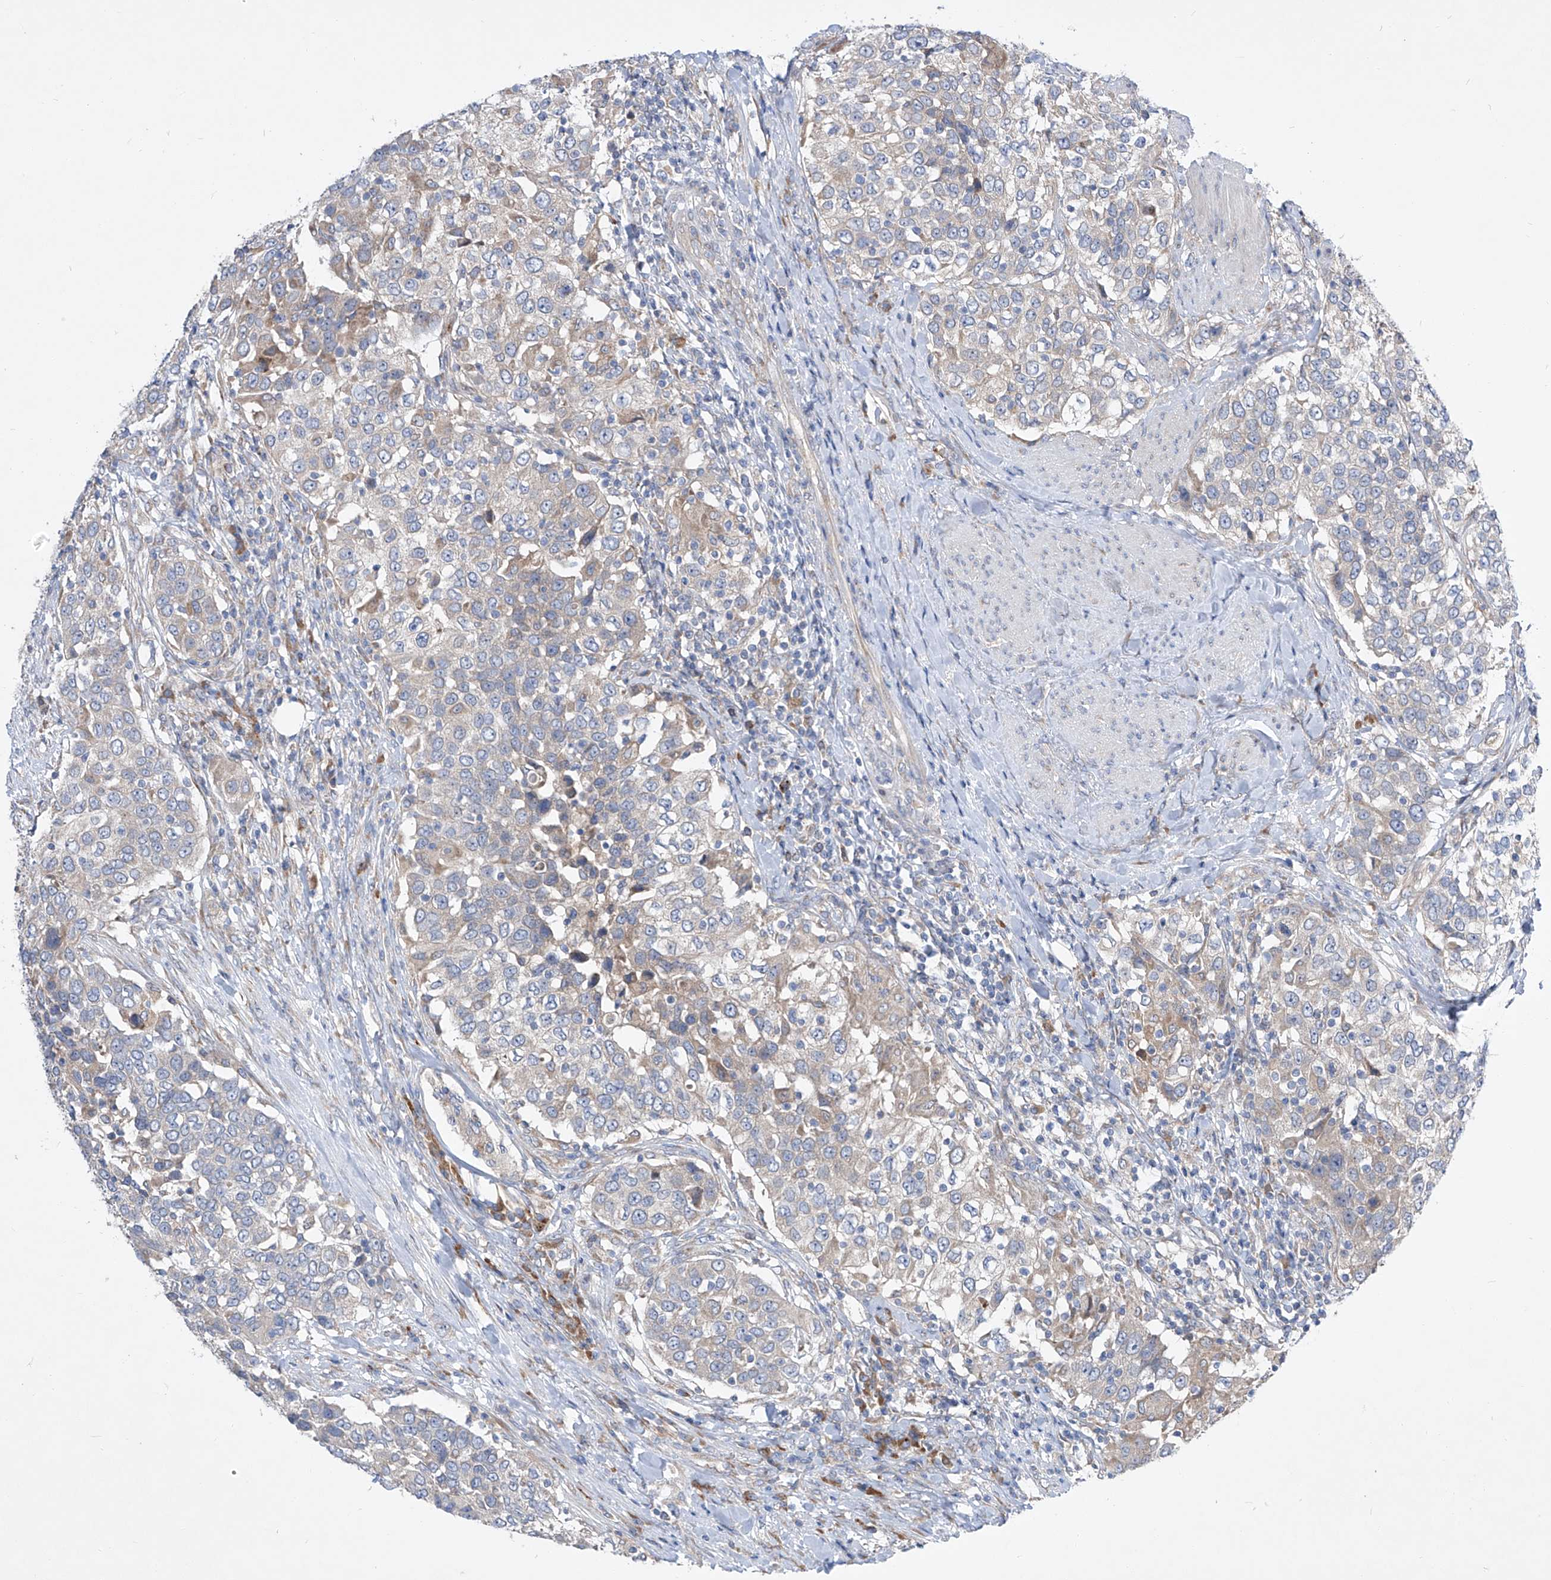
{"staining": {"intensity": "negative", "quantity": "none", "location": "none"}, "tissue": "urothelial cancer", "cell_type": "Tumor cells", "image_type": "cancer", "snomed": [{"axis": "morphology", "description": "Urothelial carcinoma, High grade"}, {"axis": "topography", "description": "Urinary bladder"}], "caption": "DAB (3,3'-diaminobenzidine) immunohistochemical staining of human urothelial cancer shows no significant expression in tumor cells. (DAB (3,3'-diaminobenzidine) immunohistochemistry with hematoxylin counter stain).", "gene": "UFL1", "patient": {"sex": "female", "age": 80}}